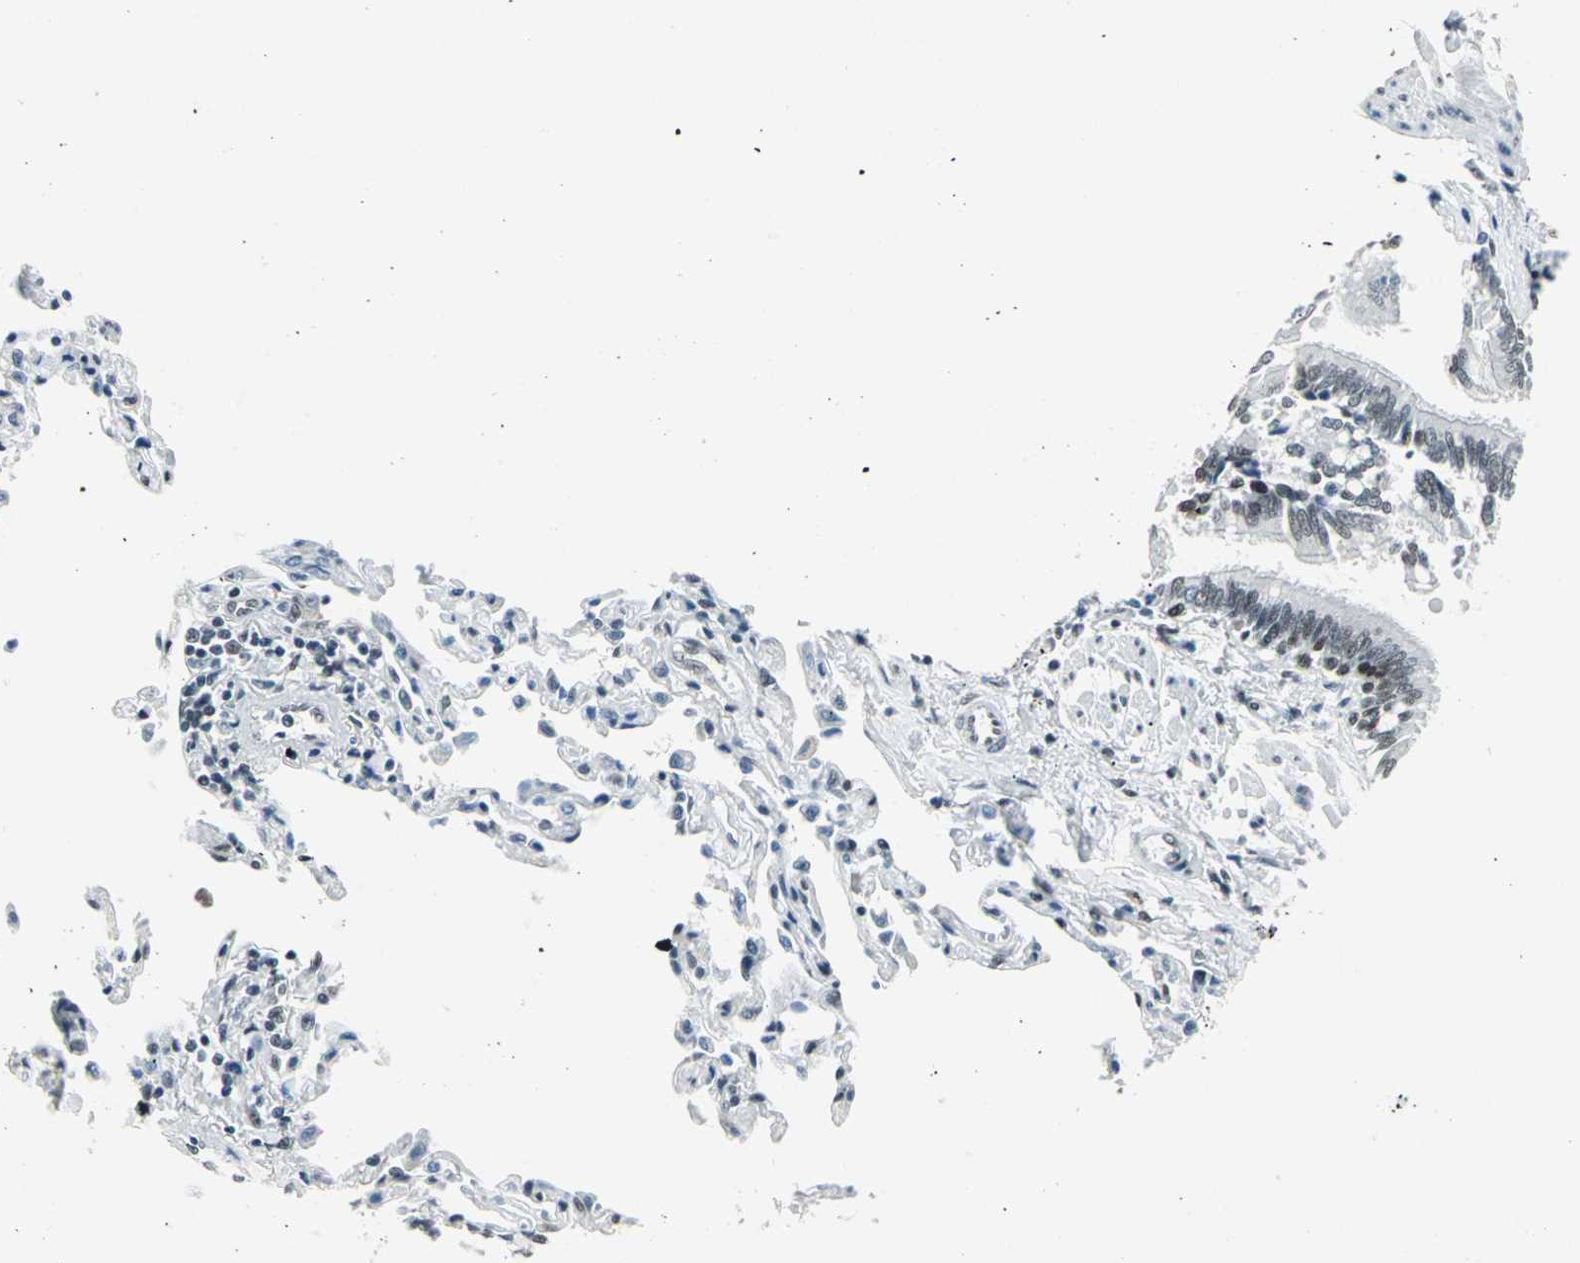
{"staining": {"intensity": "strong", "quantity": ">75%", "location": "nuclear"}, "tissue": "bronchus", "cell_type": "Respiratory epithelial cells", "image_type": "normal", "snomed": [{"axis": "morphology", "description": "Normal tissue, NOS"}, {"axis": "topography", "description": "Lung"}], "caption": "Brown immunohistochemical staining in benign bronchus displays strong nuclear positivity in about >75% of respiratory epithelial cells. (brown staining indicates protein expression, while blue staining denotes nuclei).", "gene": "ADNP", "patient": {"sex": "male", "age": 64}}